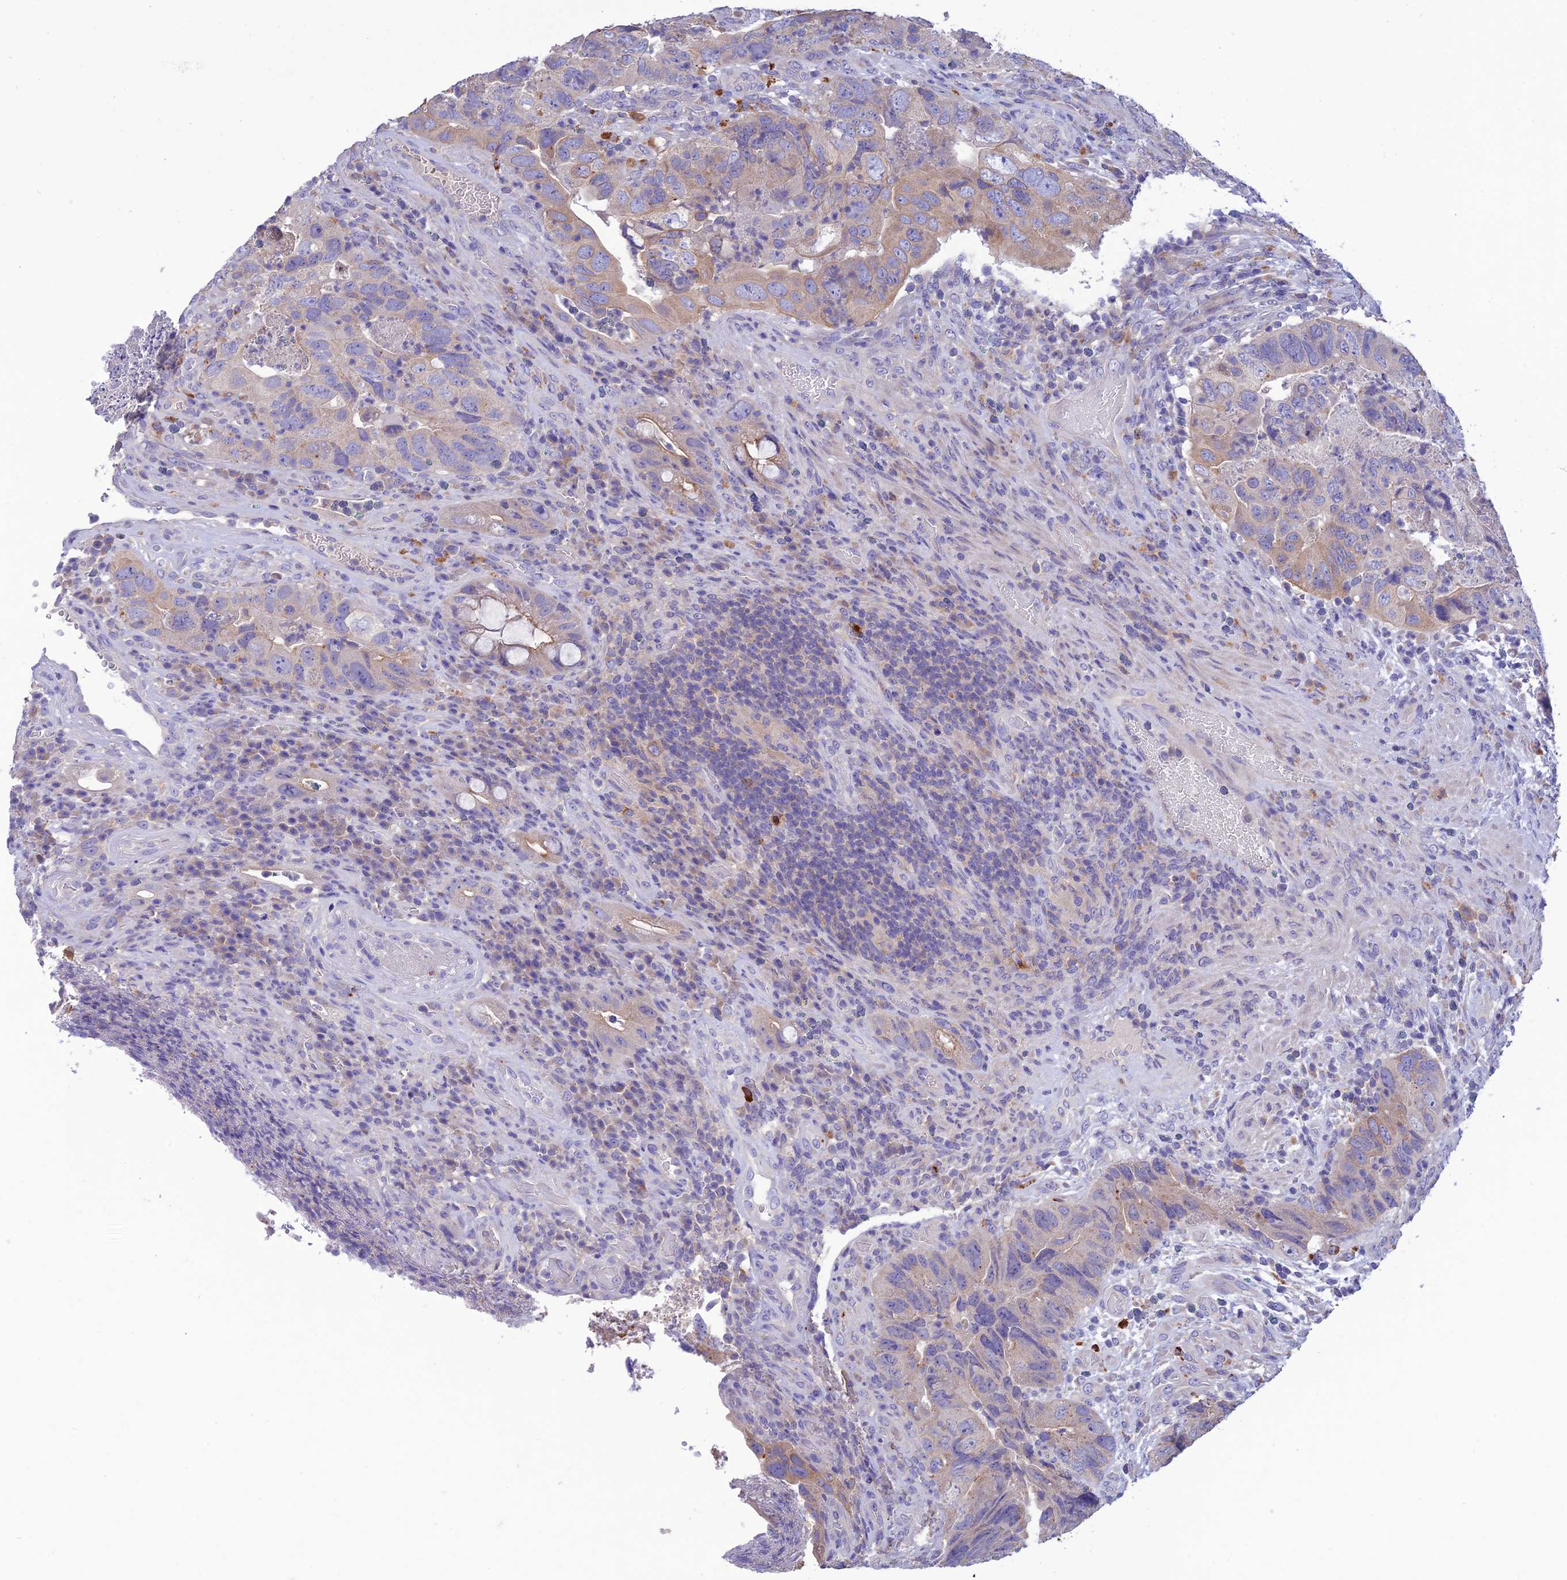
{"staining": {"intensity": "weak", "quantity": "25%-75%", "location": "cytoplasmic/membranous"}, "tissue": "colorectal cancer", "cell_type": "Tumor cells", "image_type": "cancer", "snomed": [{"axis": "morphology", "description": "Adenocarcinoma, NOS"}, {"axis": "topography", "description": "Rectum"}], "caption": "Immunohistochemistry (IHC) image of colorectal cancer (adenocarcinoma) stained for a protein (brown), which shows low levels of weak cytoplasmic/membranous staining in approximately 25%-75% of tumor cells.", "gene": "SFT2D2", "patient": {"sex": "male", "age": 63}}